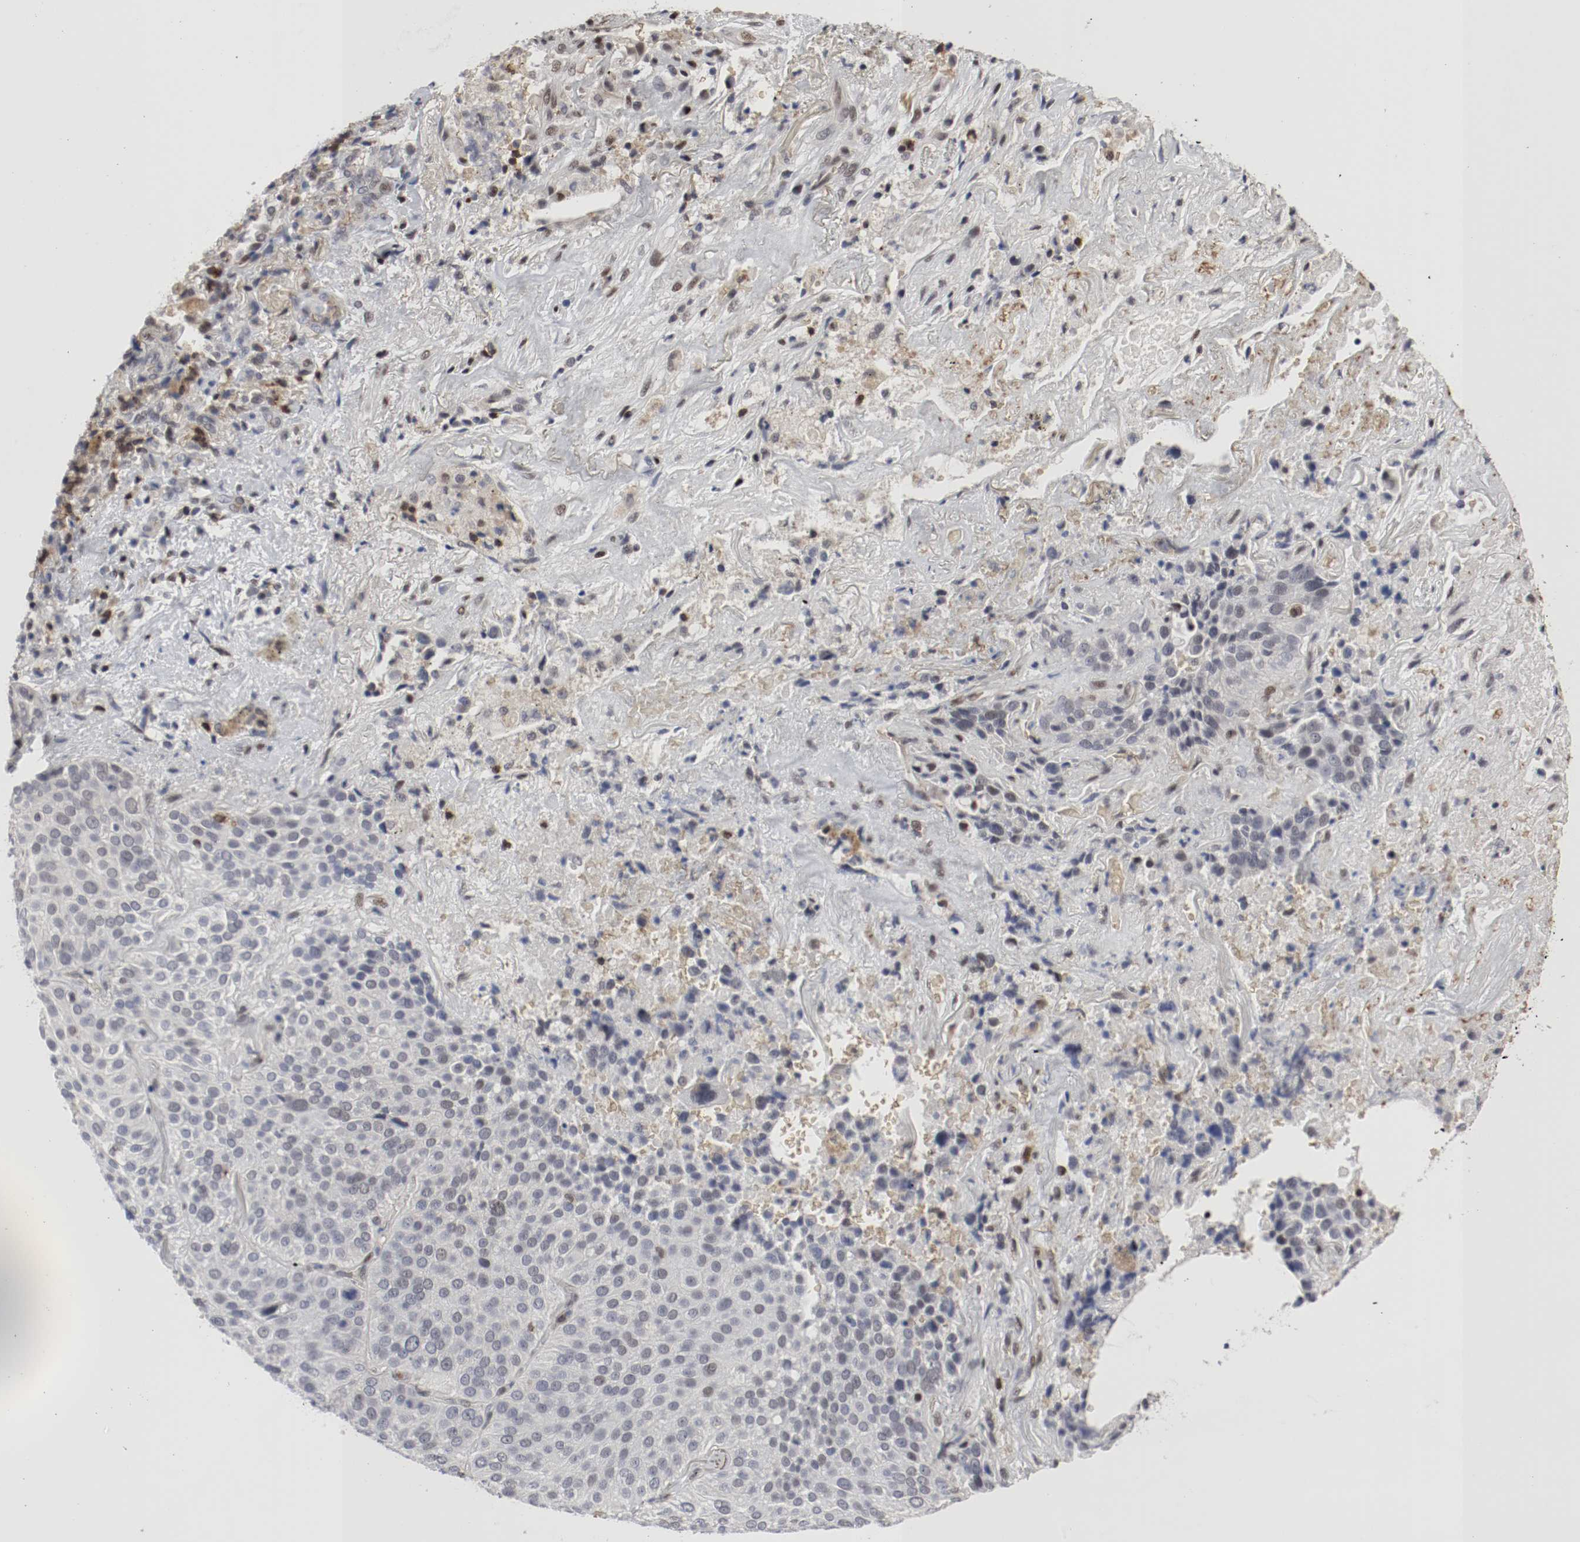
{"staining": {"intensity": "weak", "quantity": "<25%", "location": "nuclear"}, "tissue": "lung cancer", "cell_type": "Tumor cells", "image_type": "cancer", "snomed": [{"axis": "morphology", "description": "Squamous cell carcinoma, NOS"}, {"axis": "topography", "description": "Lung"}], "caption": "This is an immunohistochemistry image of squamous cell carcinoma (lung). There is no positivity in tumor cells.", "gene": "JUND", "patient": {"sex": "male", "age": 54}}